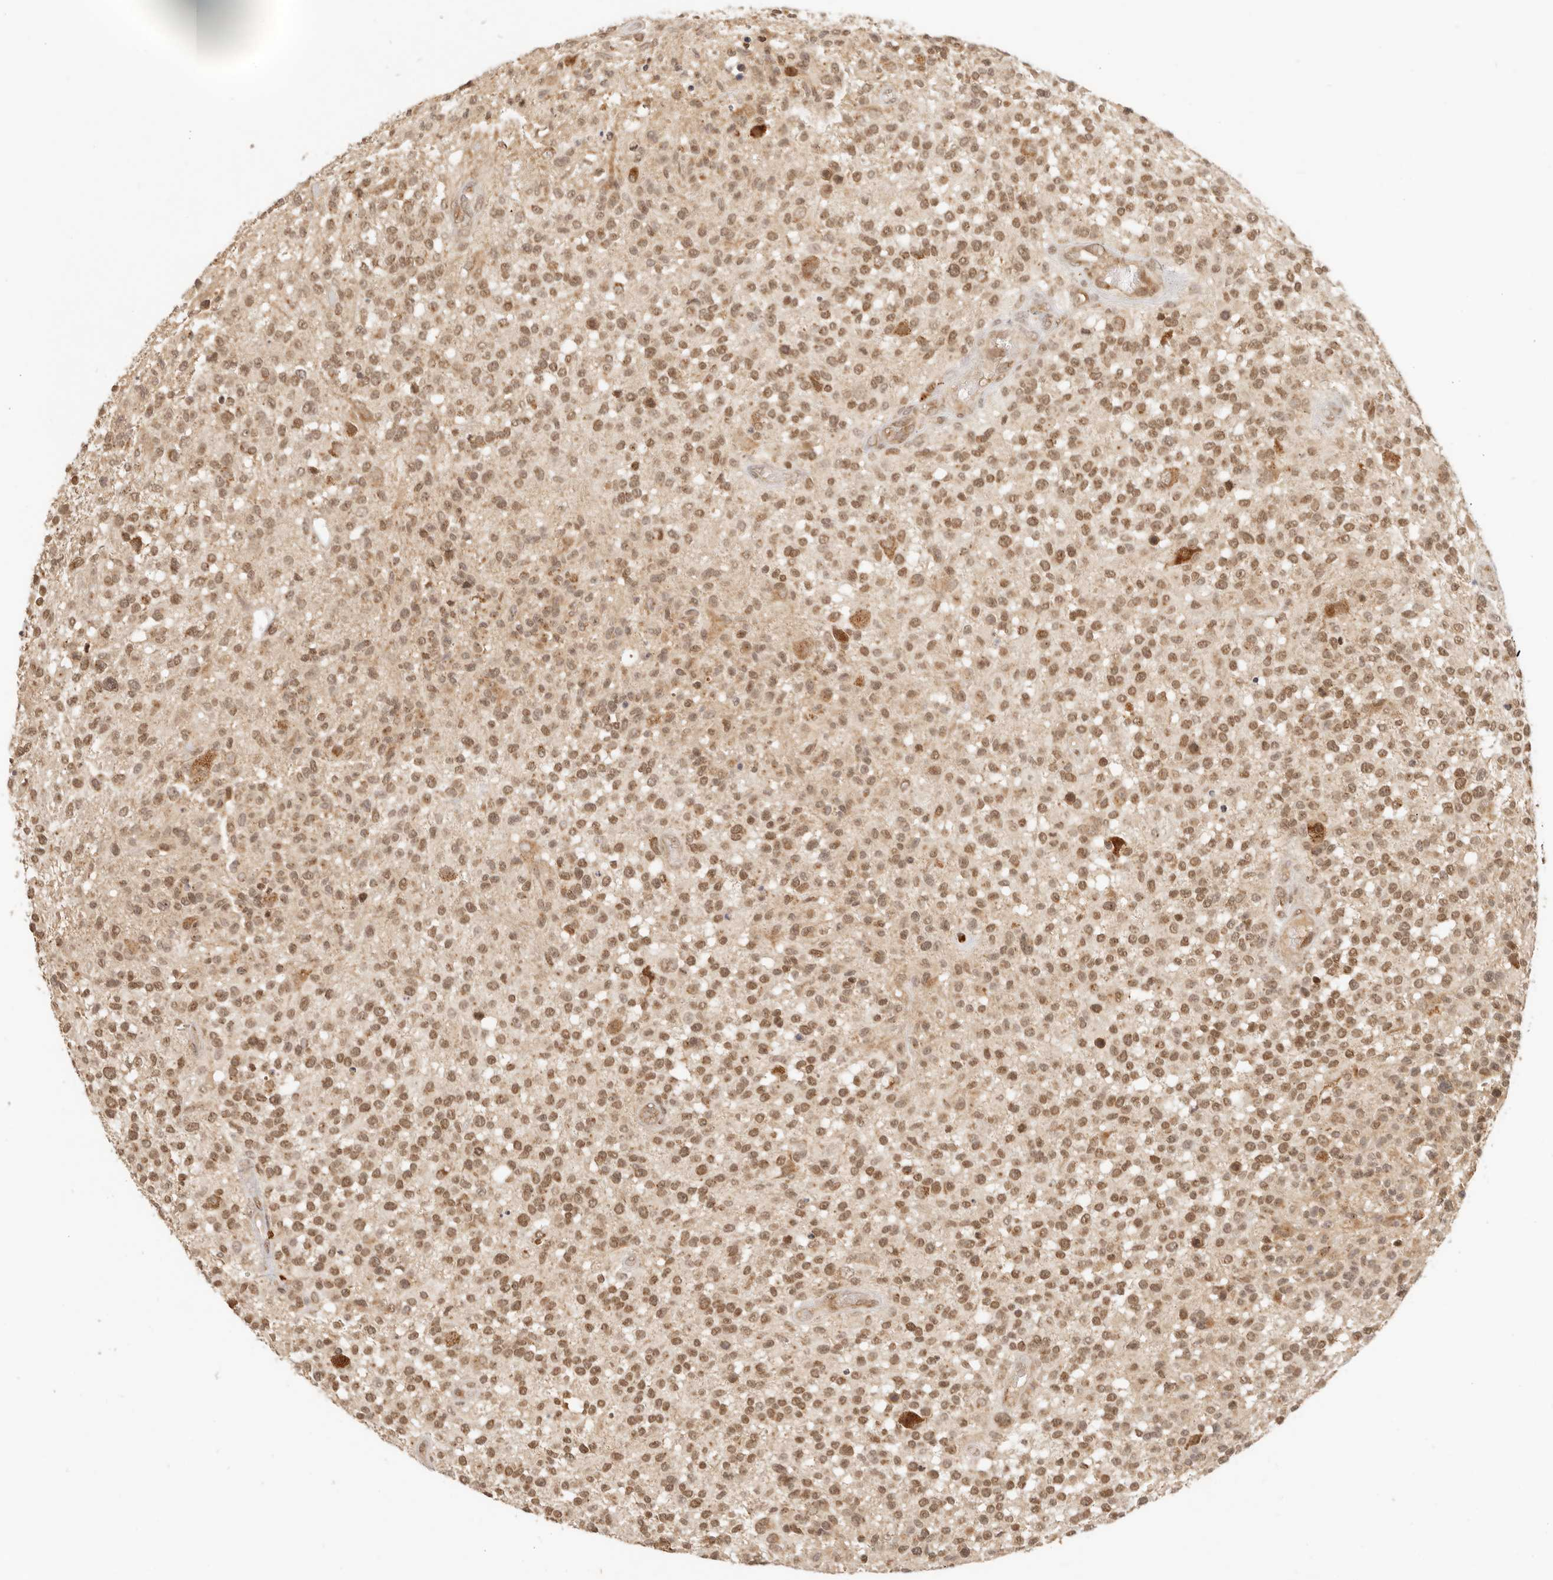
{"staining": {"intensity": "moderate", "quantity": ">75%", "location": "nuclear"}, "tissue": "glioma", "cell_type": "Tumor cells", "image_type": "cancer", "snomed": [{"axis": "morphology", "description": "Glioma, malignant, High grade"}, {"axis": "morphology", "description": "Glioblastoma, NOS"}, {"axis": "topography", "description": "Brain"}], "caption": "The micrograph shows immunohistochemical staining of glioma. There is moderate nuclear staining is appreciated in approximately >75% of tumor cells.", "gene": "INTS11", "patient": {"sex": "male", "age": 60}}